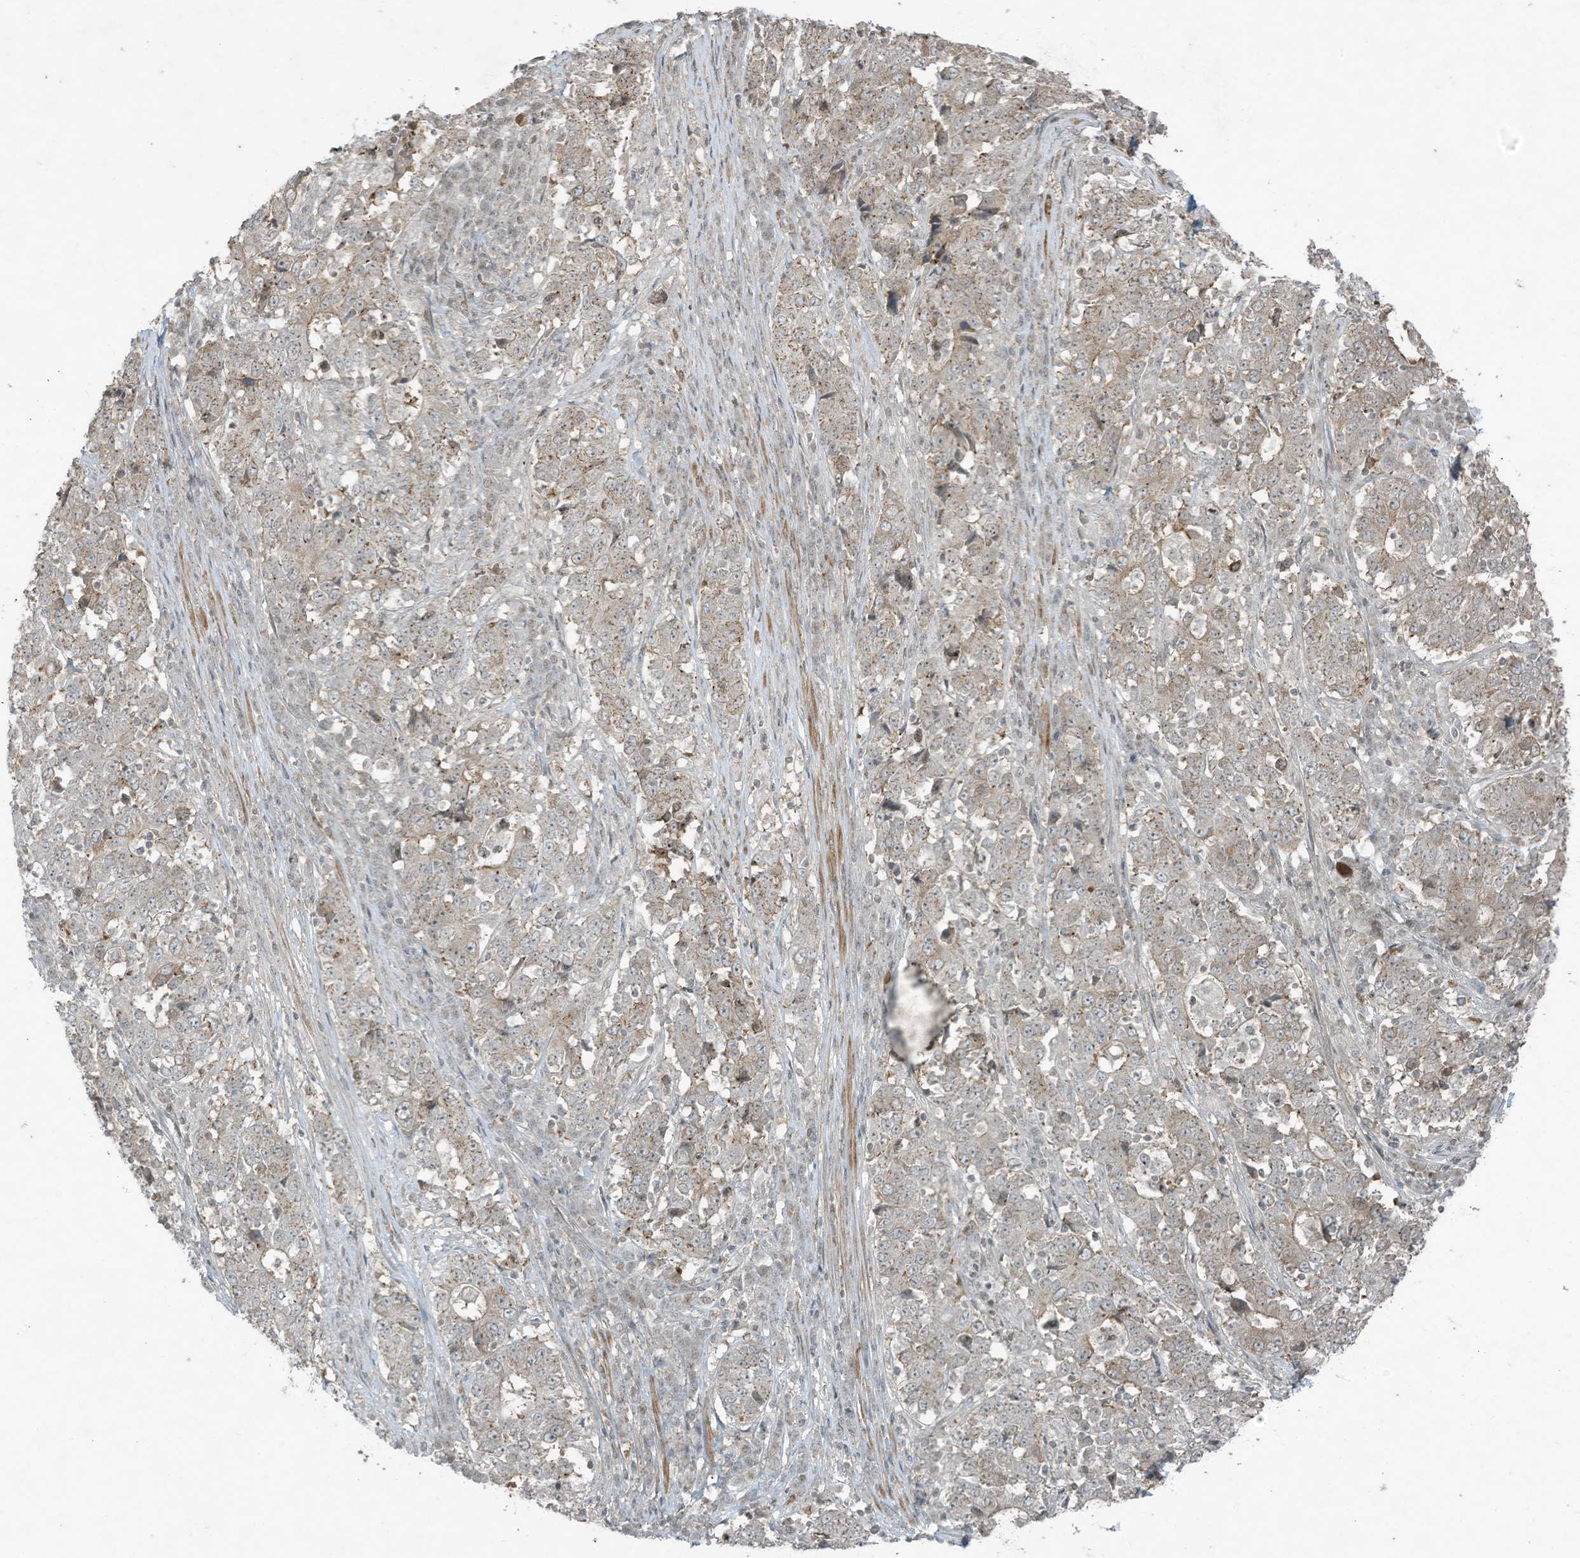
{"staining": {"intensity": "weak", "quantity": "25%-75%", "location": "cytoplasmic/membranous"}, "tissue": "stomach cancer", "cell_type": "Tumor cells", "image_type": "cancer", "snomed": [{"axis": "morphology", "description": "Adenocarcinoma, NOS"}, {"axis": "topography", "description": "Stomach"}], "caption": "Protein expression analysis of human adenocarcinoma (stomach) reveals weak cytoplasmic/membranous staining in approximately 25%-75% of tumor cells.", "gene": "ZNF263", "patient": {"sex": "male", "age": 59}}